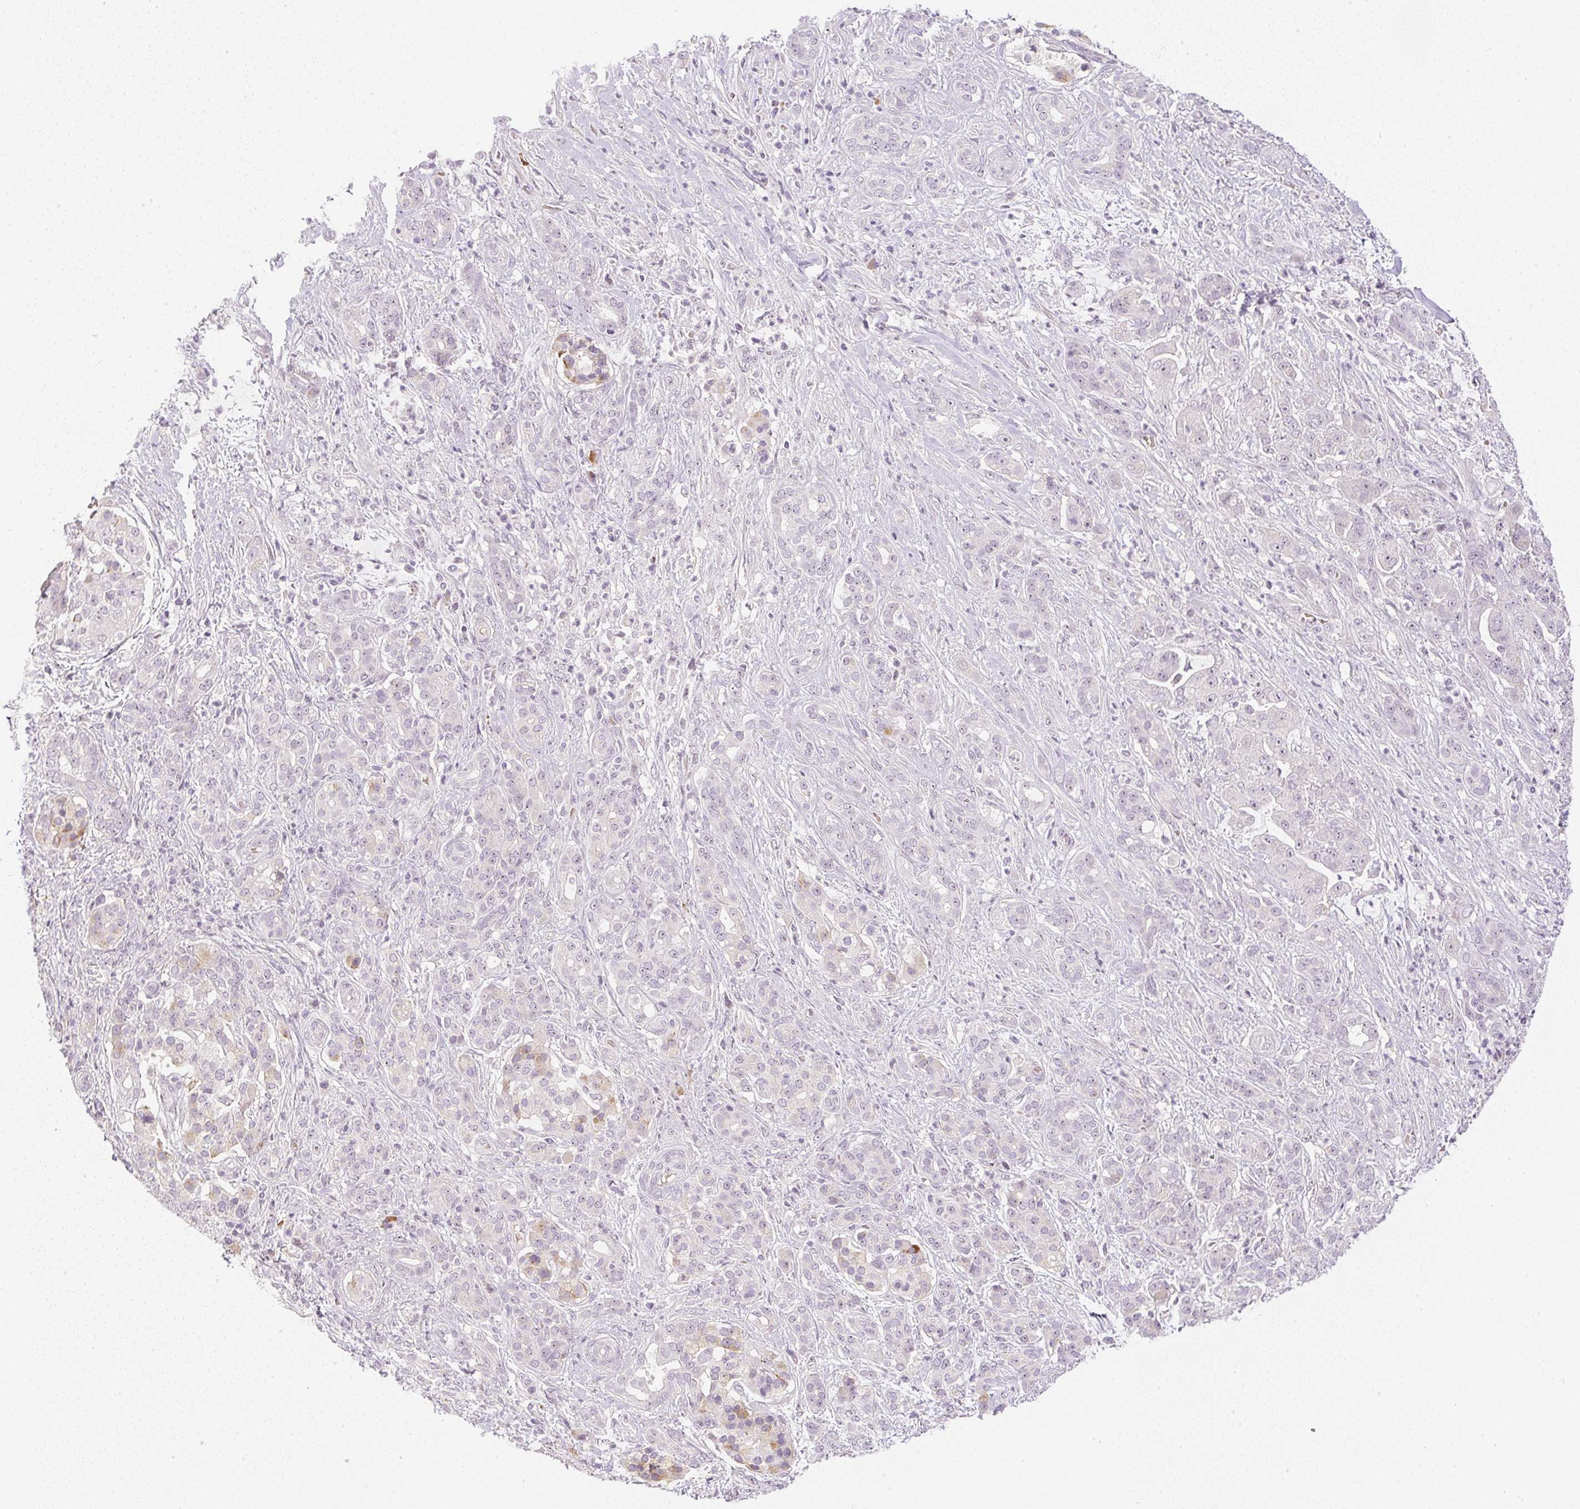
{"staining": {"intensity": "weak", "quantity": "<25%", "location": "cytoplasmic/membranous,nuclear"}, "tissue": "pancreatic cancer", "cell_type": "Tumor cells", "image_type": "cancer", "snomed": [{"axis": "morphology", "description": "Adenocarcinoma, NOS"}, {"axis": "topography", "description": "Pancreas"}], "caption": "A micrograph of human pancreatic cancer (adenocarcinoma) is negative for staining in tumor cells.", "gene": "AAR2", "patient": {"sex": "male", "age": 57}}